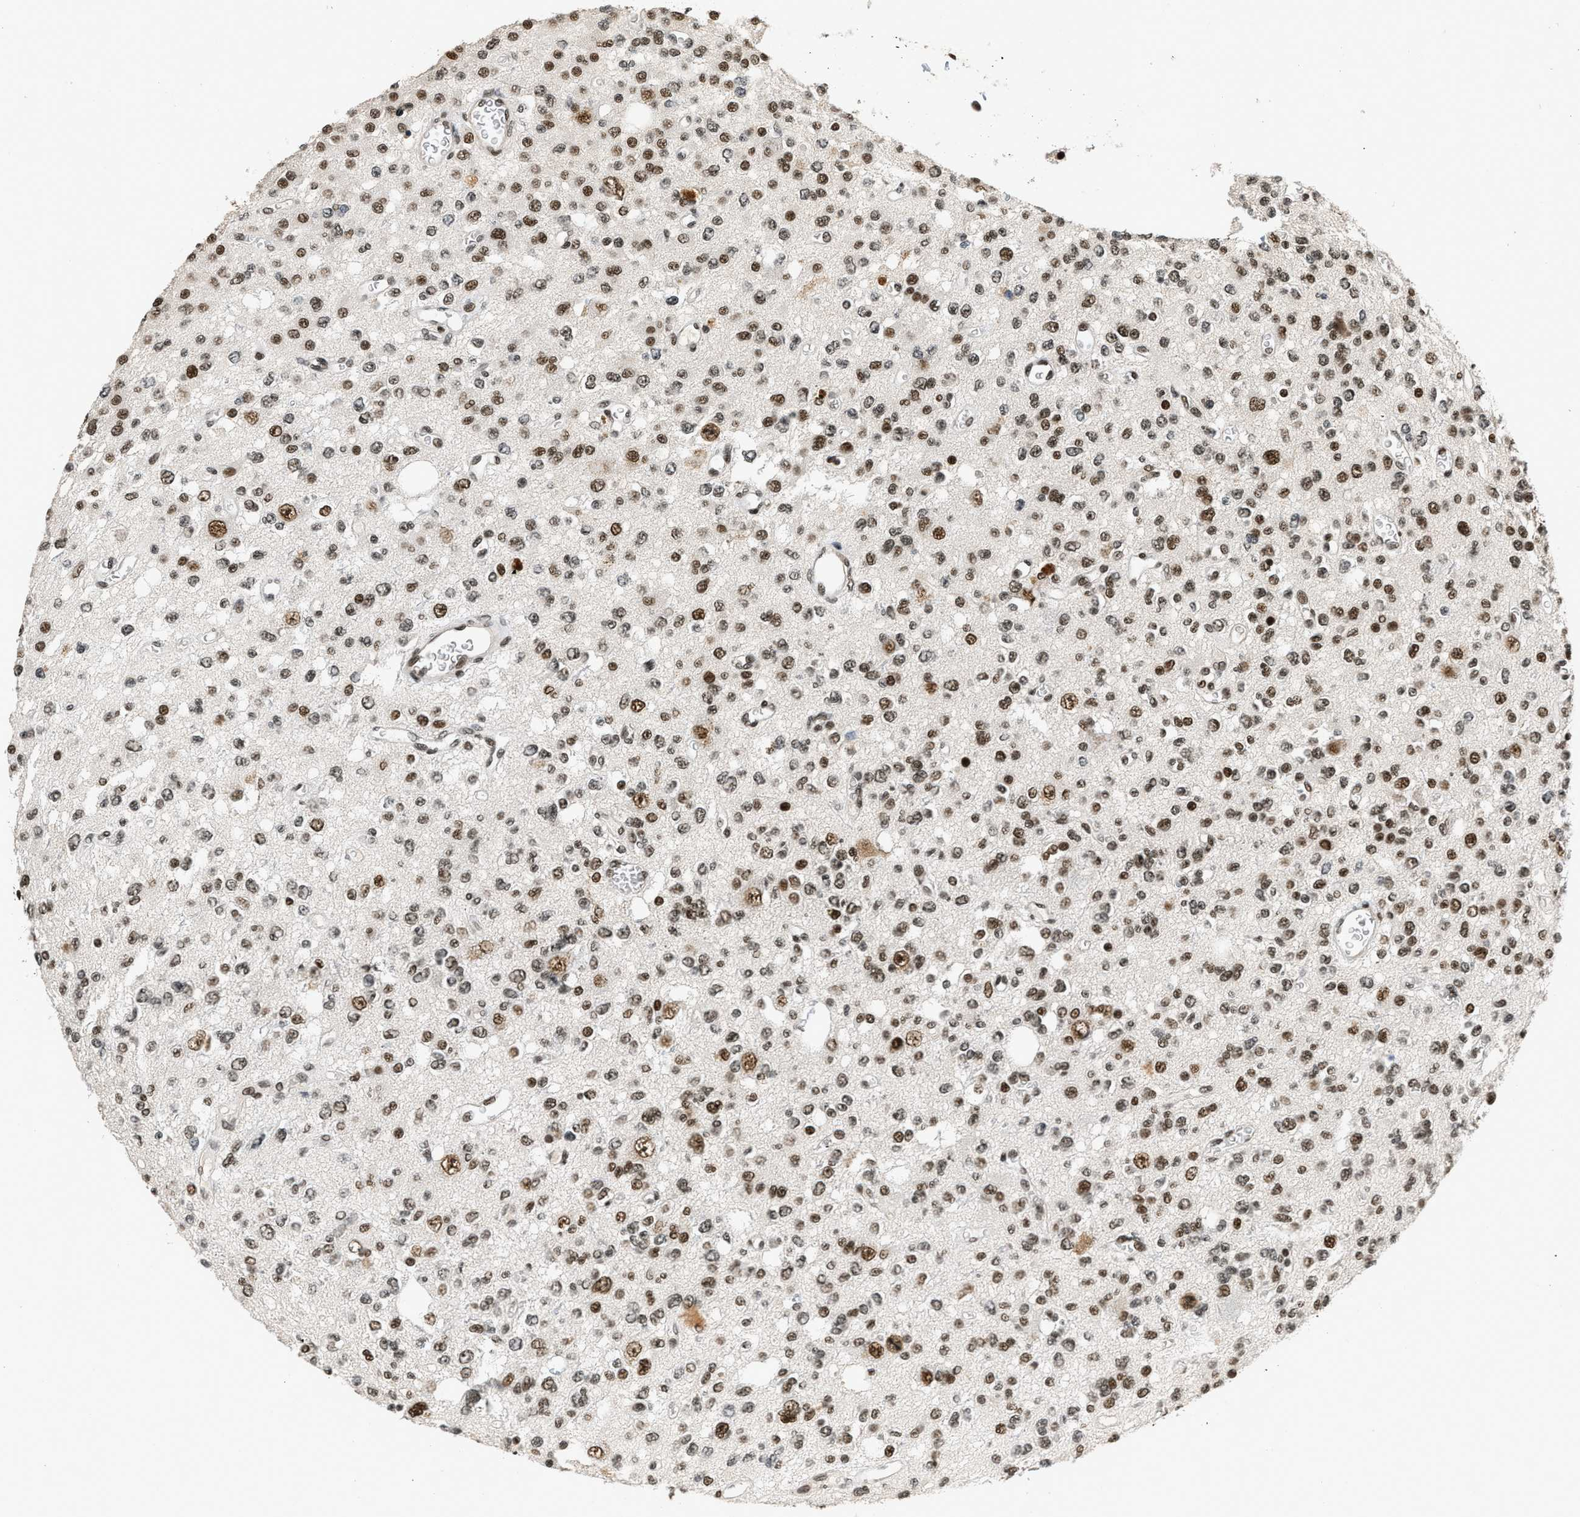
{"staining": {"intensity": "strong", "quantity": ">75%", "location": "nuclear"}, "tissue": "glioma", "cell_type": "Tumor cells", "image_type": "cancer", "snomed": [{"axis": "morphology", "description": "Glioma, malignant, Low grade"}, {"axis": "topography", "description": "Brain"}], "caption": "Immunohistochemical staining of malignant glioma (low-grade) shows strong nuclear protein staining in approximately >75% of tumor cells. Using DAB (brown) and hematoxylin (blue) stains, captured at high magnification using brightfield microscopy.", "gene": "SMARCB1", "patient": {"sex": "male", "age": 38}}